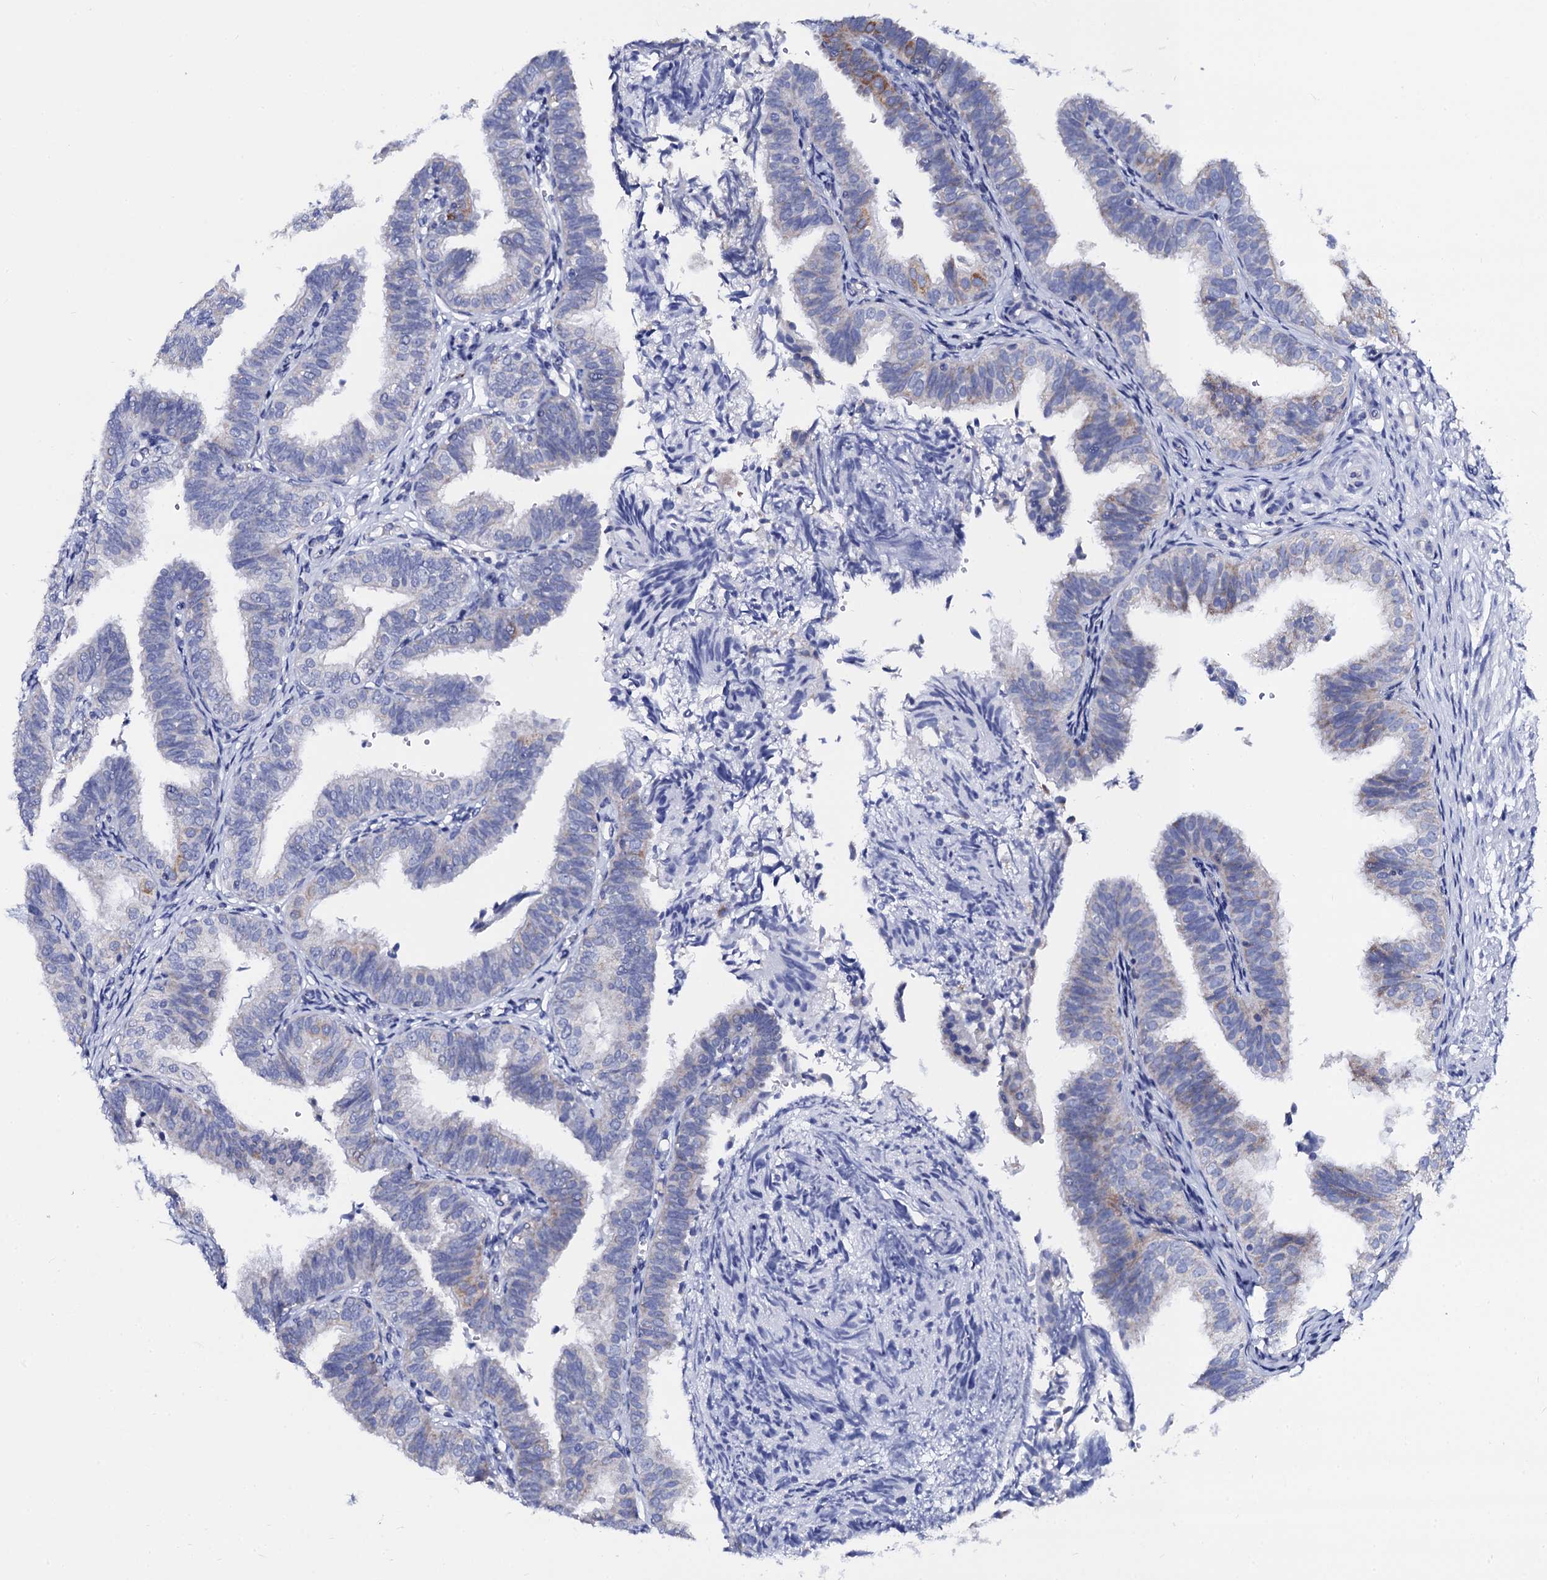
{"staining": {"intensity": "weak", "quantity": "25%-75%", "location": "cytoplasmic/membranous"}, "tissue": "fallopian tube", "cell_type": "Glandular cells", "image_type": "normal", "snomed": [{"axis": "morphology", "description": "Normal tissue, NOS"}, {"axis": "topography", "description": "Fallopian tube"}], "caption": "Fallopian tube stained for a protein displays weak cytoplasmic/membranous positivity in glandular cells. (Brightfield microscopy of DAB IHC at high magnification).", "gene": "ACADSB", "patient": {"sex": "female", "age": 35}}